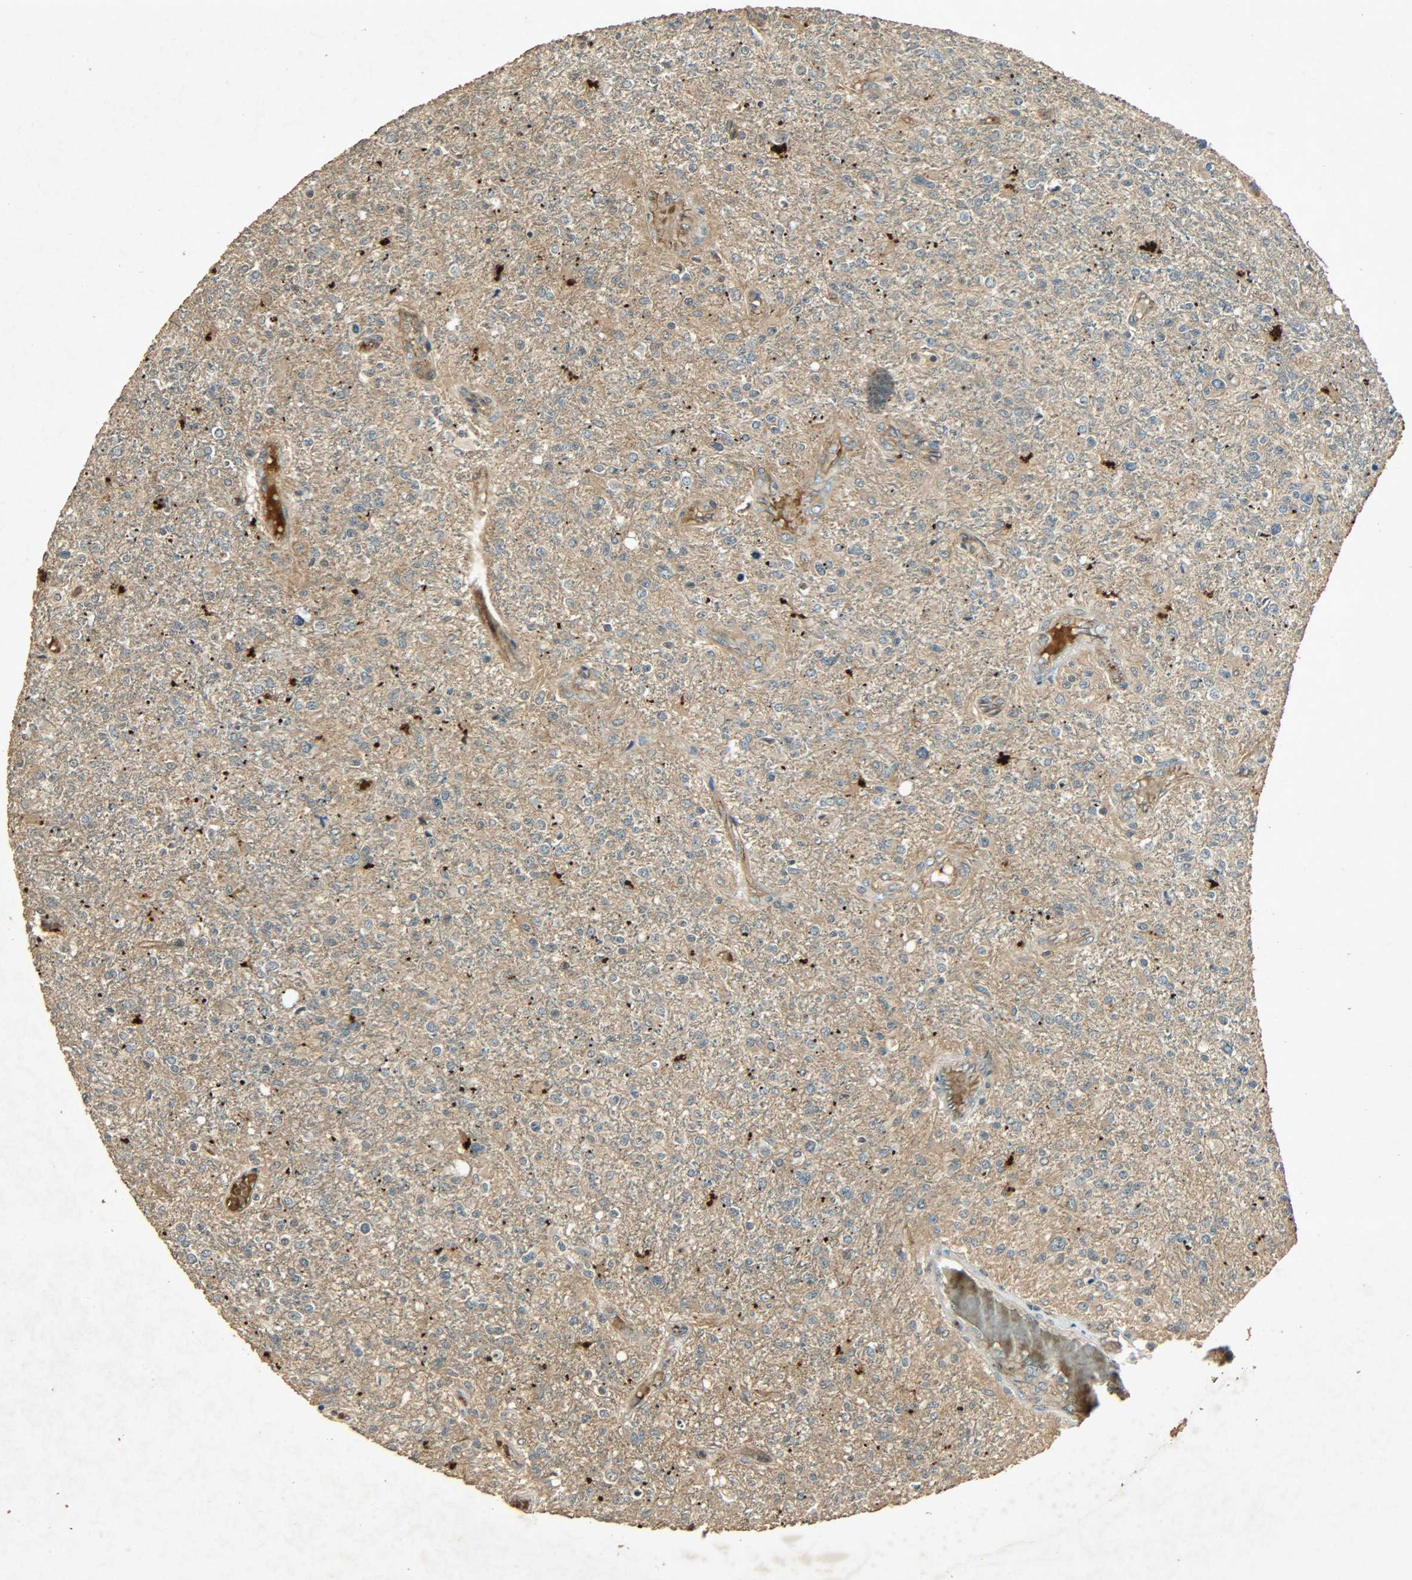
{"staining": {"intensity": "moderate", "quantity": ">75%", "location": "cytoplasmic/membranous"}, "tissue": "glioma", "cell_type": "Tumor cells", "image_type": "cancer", "snomed": [{"axis": "morphology", "description": "Glioma, malignant, High grade"}, {"axis": "topography", "description": "Cerebral cortex"}], "caption": "About >75% of tumor cells in malignant high-grade glioma demonstrate moderate cytoplasmic/membranous protein positivity as visualized by brown immunohistochemical staining.", "gene": "ATP2B1", "patient": {"sex": "male", "age": 76}}